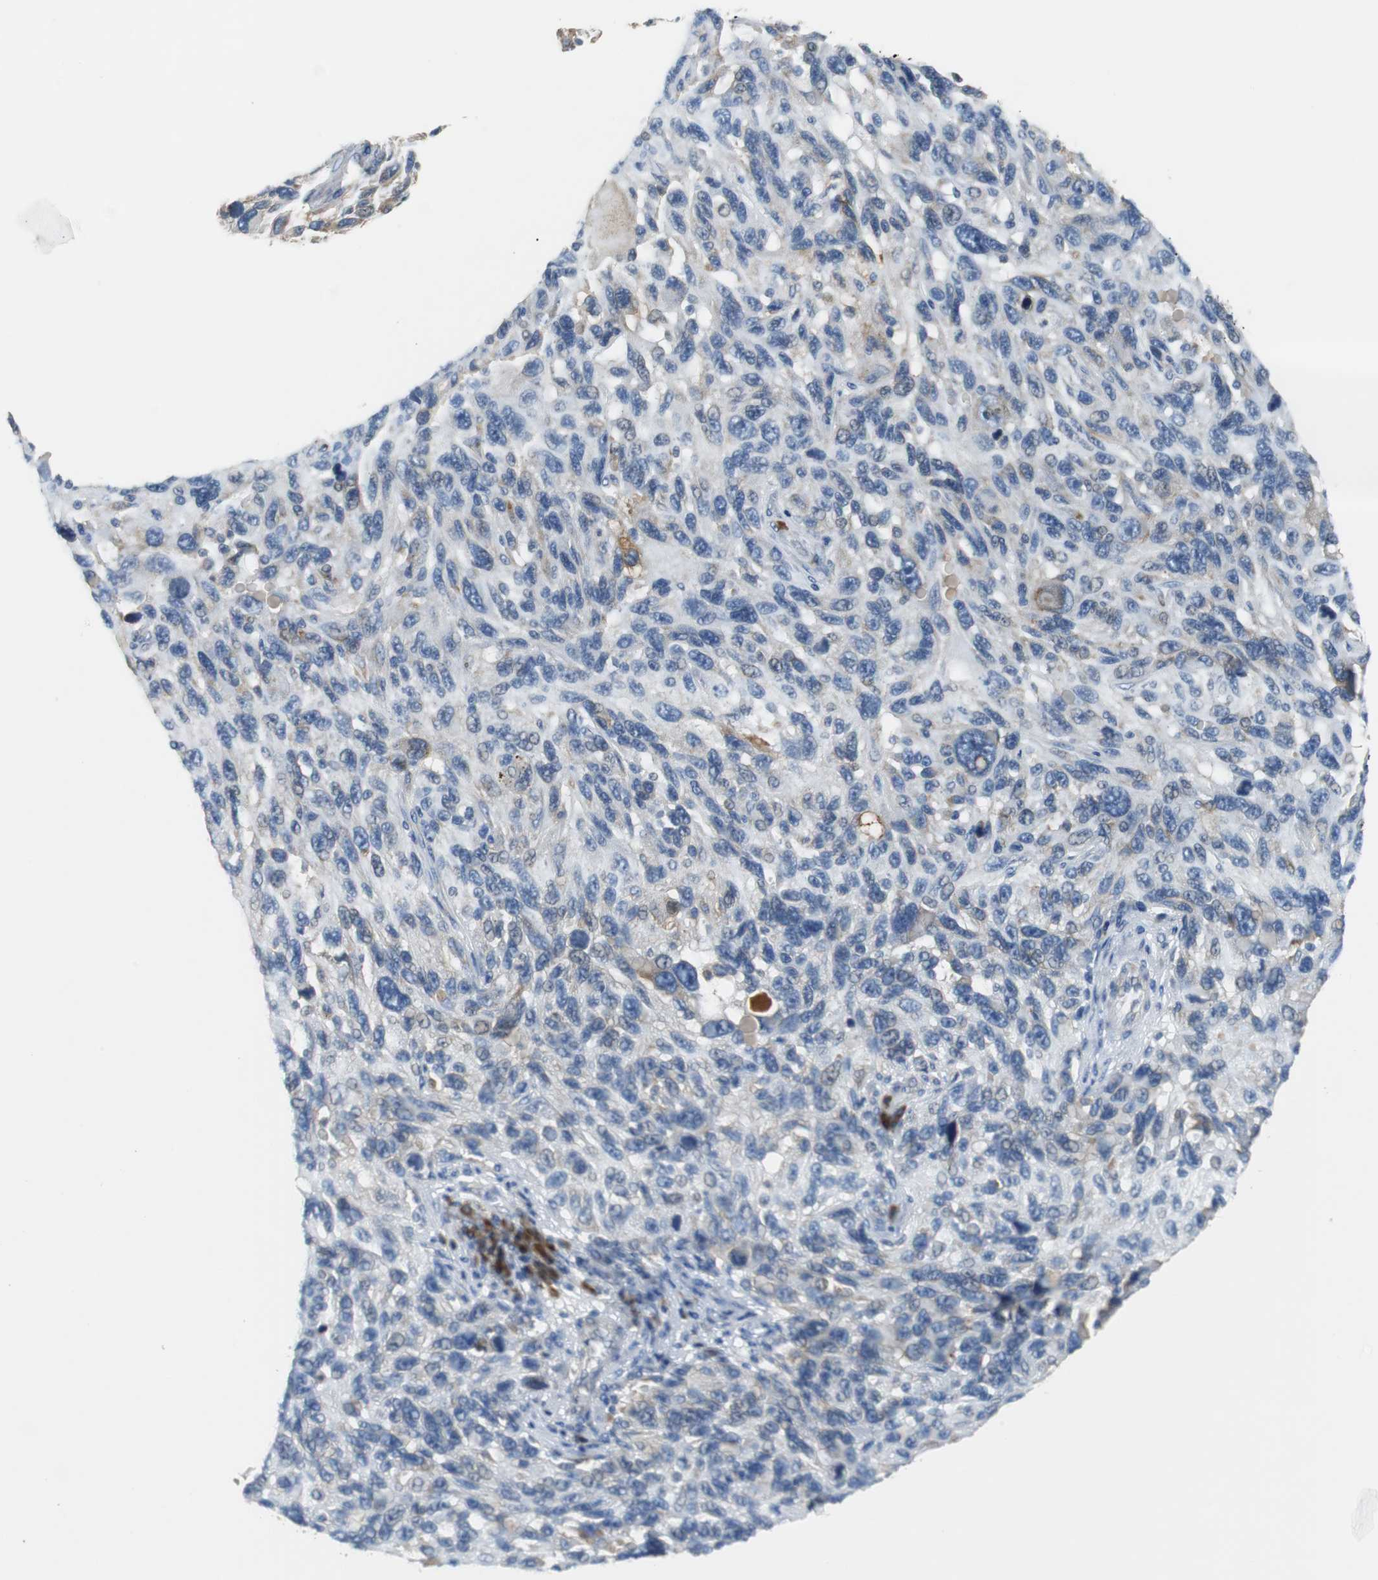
{"staining": {"intensity": "negative", "quantity": "none", "location": "none"}, "tissue": "melanoma", "cell_type": "Tumor cells", "image_type": "cancer", "snomed": [{"axis": "morphology", "description": "Malignant melanoma, NOS"}, {"axis": "topography", "description": "Skin"}], "caption": "Photomicrograph shows no protein positivity in tumor cells of malignant melanoma tissue. Brightfield microscopy of IHC stained with DAB (3,3'-diaminobenzidine) (brown) and hematoxylin (blue), captured at high magnification.", "gene": "PDIA4", "patient": {"sex": "male", "age": 53}}